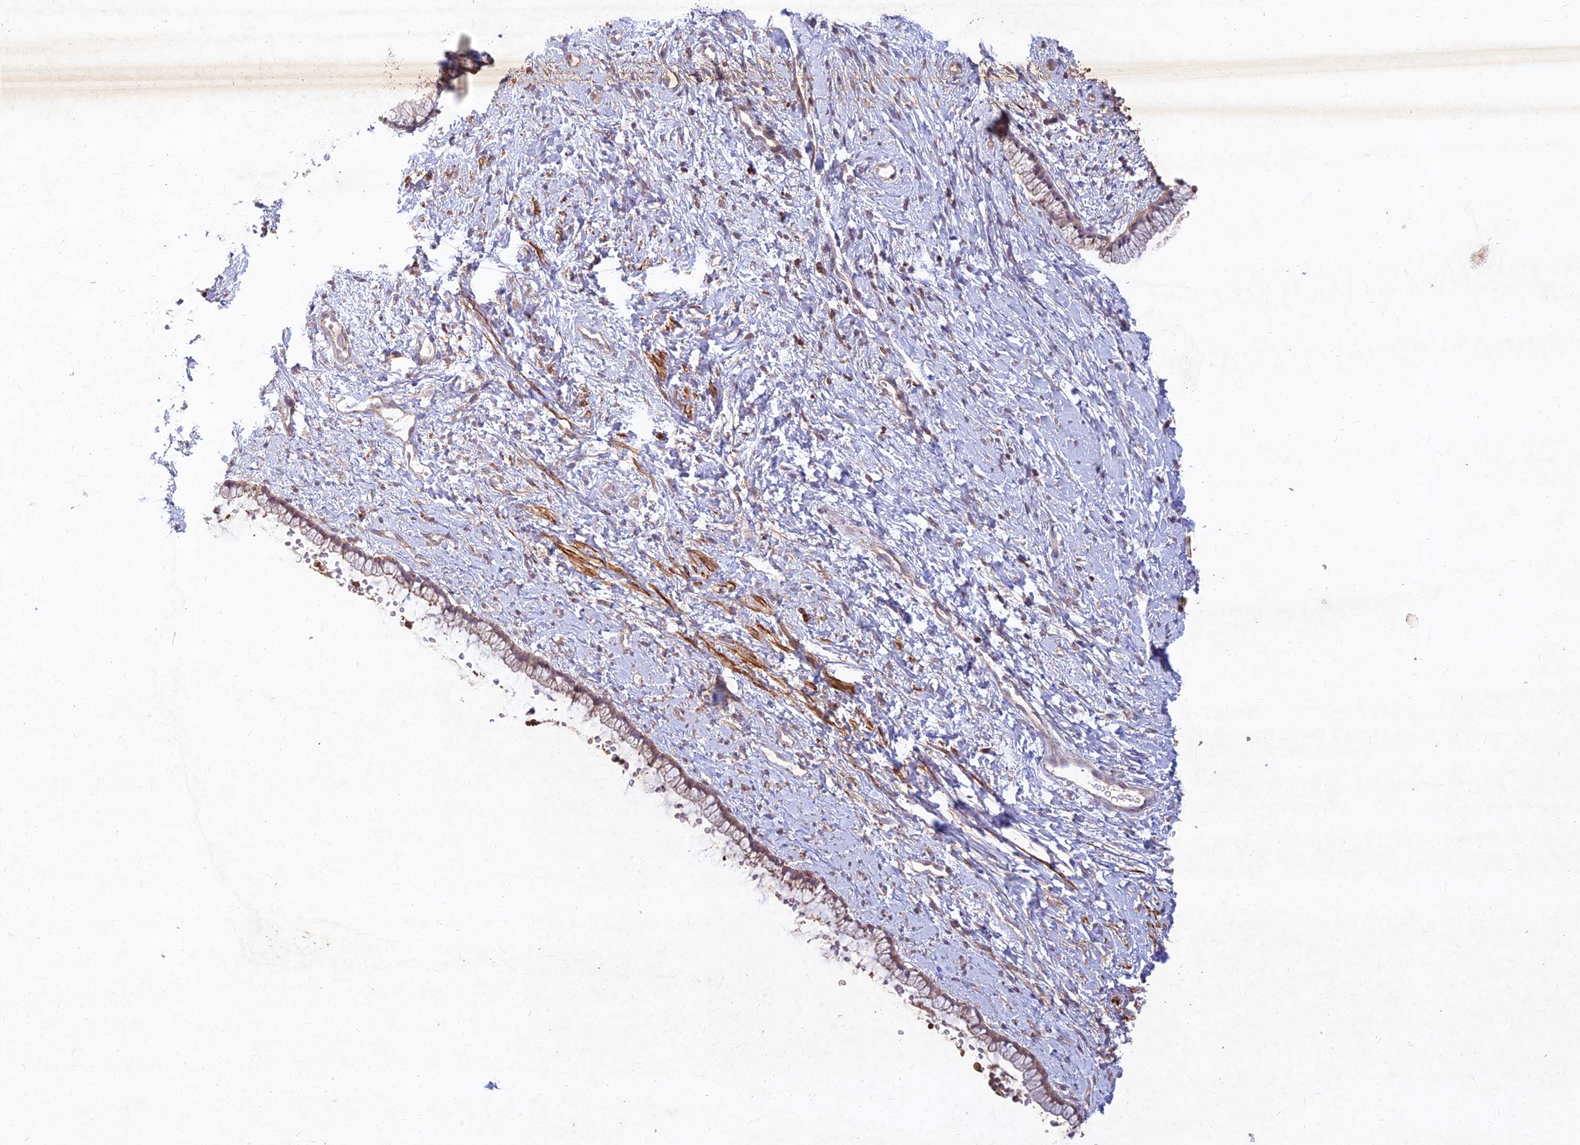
{"staining": {"intensity": "weak", "quantity": ">75%", "location": "cytoplasmic/membranous"}, "tissue": "cervix", "cell_type": "Glandular cells", "image_type": "normal", "snomed": [{"axis": "morphology", "description": "Normal tissue, NOS"}, {"axis": "topography", "description": "Cervix"}], "caption": "DAB immunohistochemical staining of unremarkable human cervix exhibits weak cytoplasmic/membranous protein staining in approximately >75% of glandular cells.", "gene": "RELCH", "patient": {"sex": "female", "age": 57}}